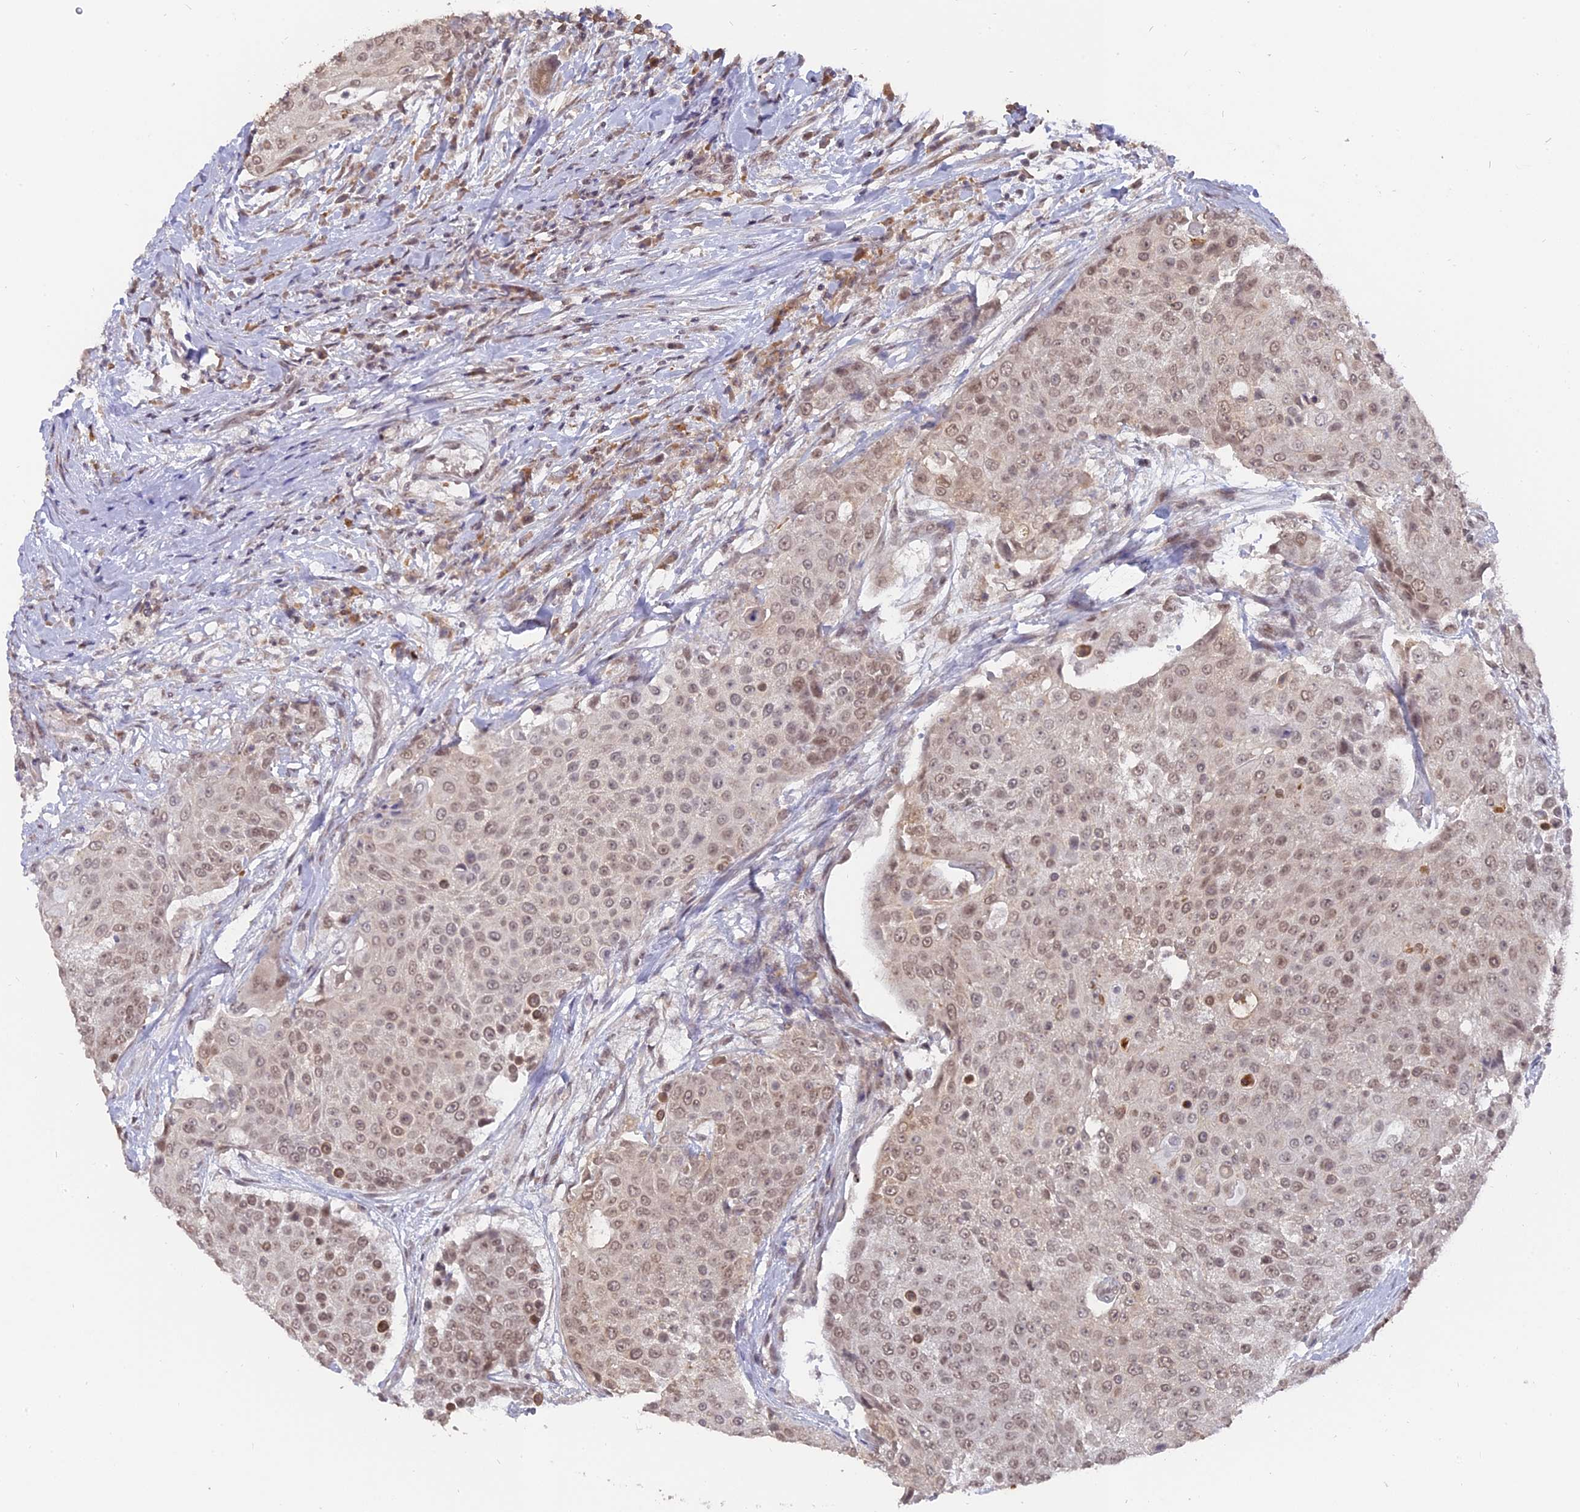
{"staining": {"intensity": "moderate", "quantity": ">75%", "location": "nuclear"}, "tissue": "urothelial cancer", "cell_type": "Tumor cells", "image_type": "cancer", "snomed": [{"axis": "morphology", "description": "Urothelial carcinoma, High grade"}, {"axis": "topography", "description": "Urinary bladder"}], "caption": "Urothelial cancer tissue demonstrates moderate nuclear staining in about >75% of tumor cells", "gene": "NR1H3", "patient": {"sex": "female", "age": 63}}